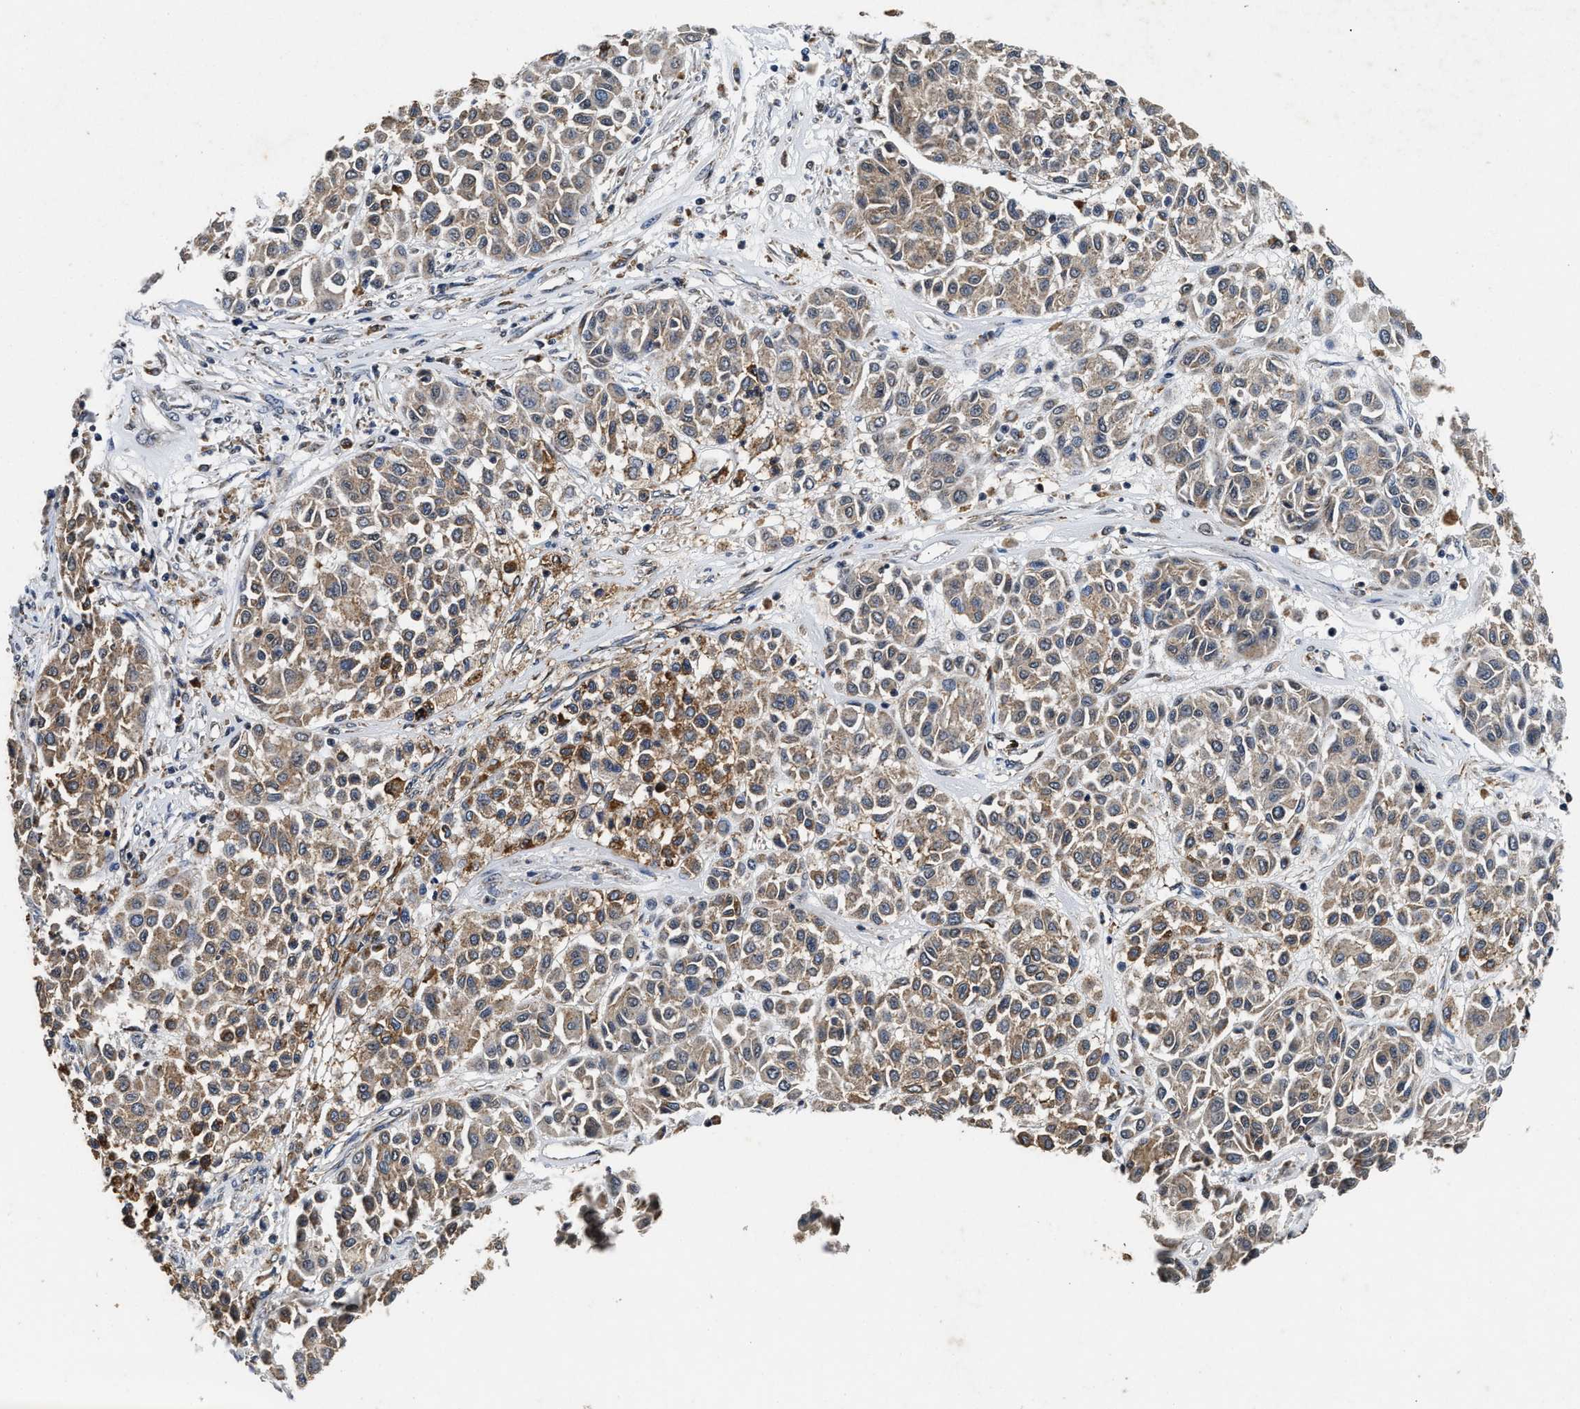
{"staining": {"intensity": "moderate", "quantity": ">75%", "location": "cytoplasmic/membranous"}, "tissue": "melanoma", "cell_type": "Tumor cells", "image_type": "cancer", "snomed": [{"axis": "morphology", "description": "Malignant melanoma, Metastatic site"}, {"axis": "topography", "description": "Soft tissue"}], "caption": "IHC (DAB) staining of malignant melanoma (metastatic site) shows moderate cytoplasmic/membranous protein staining in about >75% of tumor cells.", "gene": "ACOX1", "patient": {"sex": "male", "age": 41}}